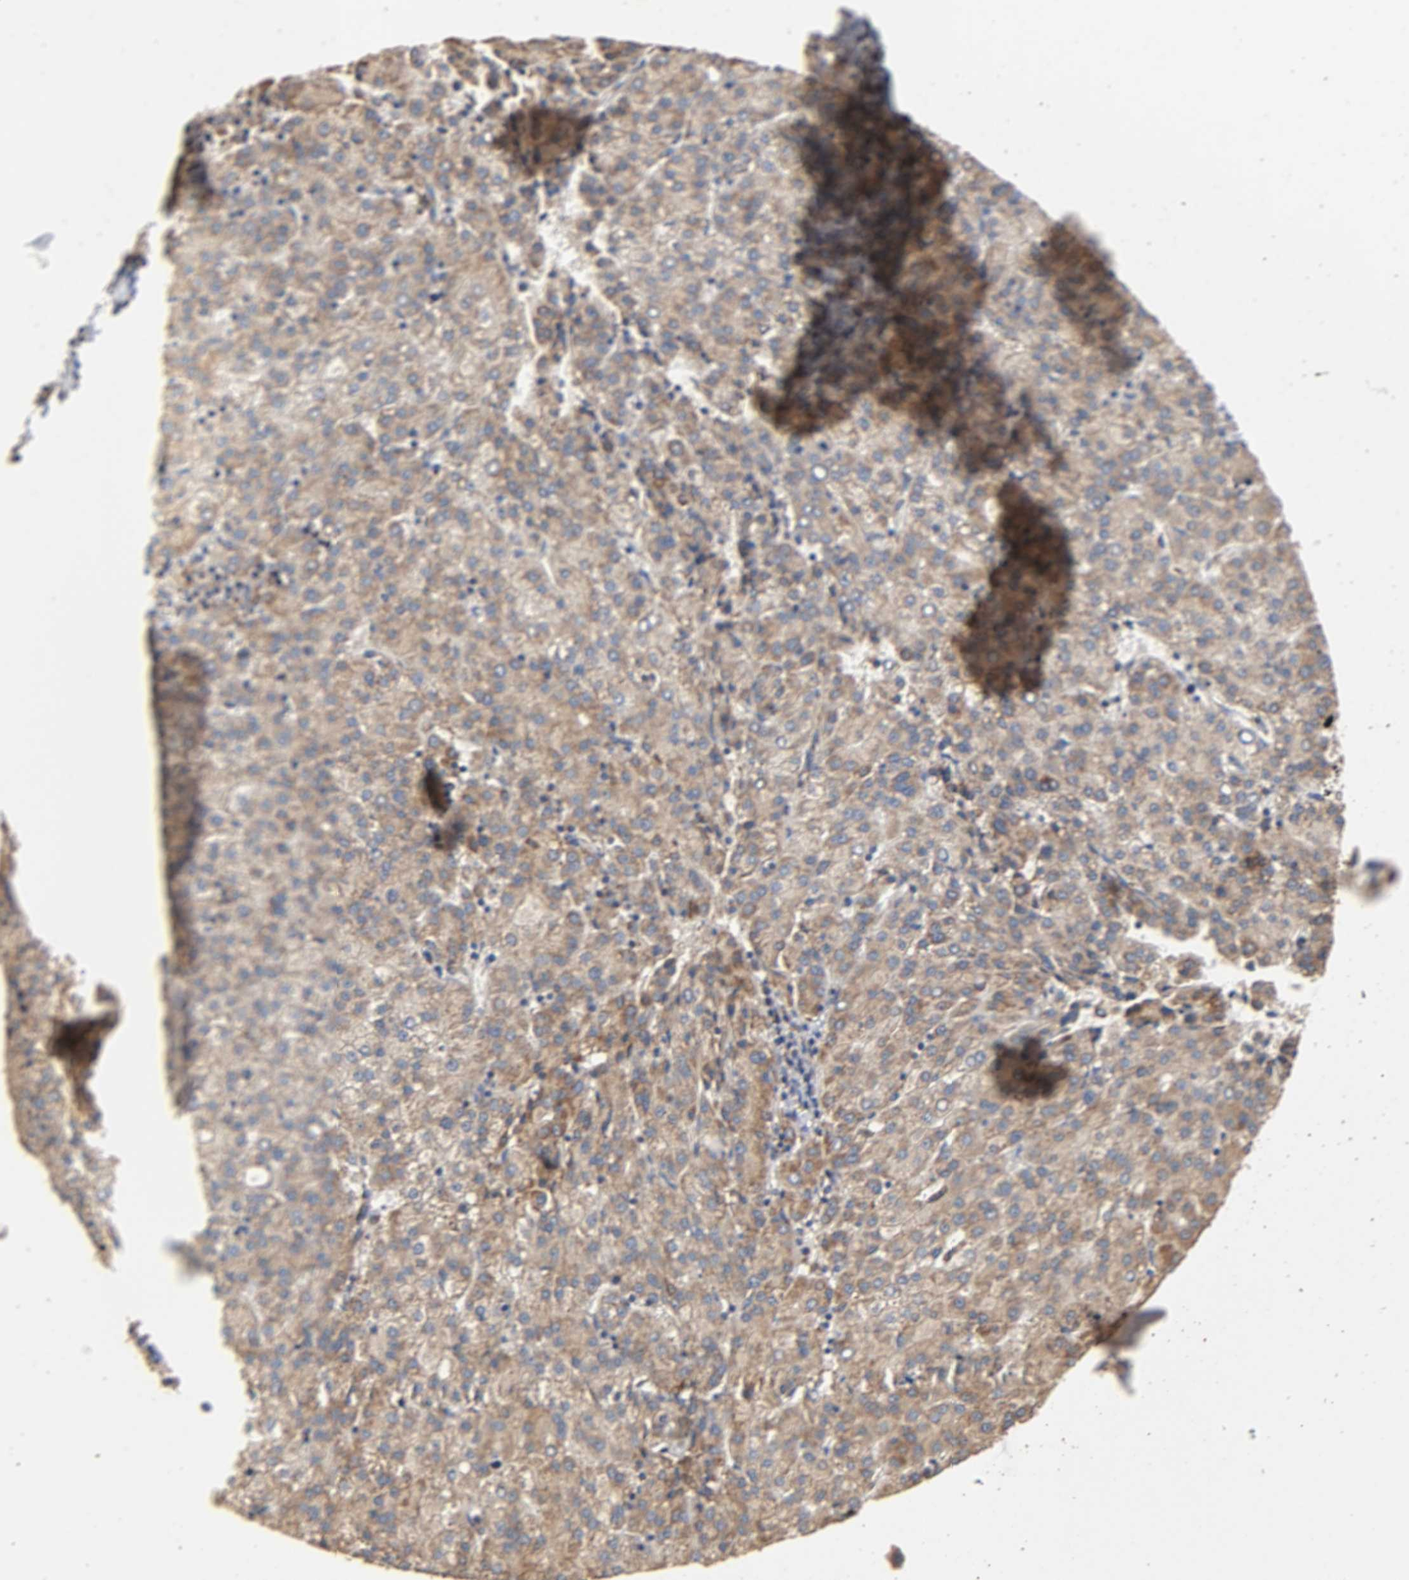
{"staining": {"intensity": "weak", "quantity": ">75%", "location": "cytoplasmic/membranous"}, "tissue": "liver cancer", "cell_type": "Tumor cells", "image_type": "cancer", "snomed": [{"axis": "morphology", "description": "Carcinoma, Hepatocellular, NOS"}, {"axis": "topography", "description": "Liver"}], "caption": "Liver cancer was stained to show a protein in brown. There is low levels of weak cytoplasmic/membranous staining in approximately >75% of tumor cells.", "gene": "NDUFS3", "patient": {"sex": "female", "age": 58}}